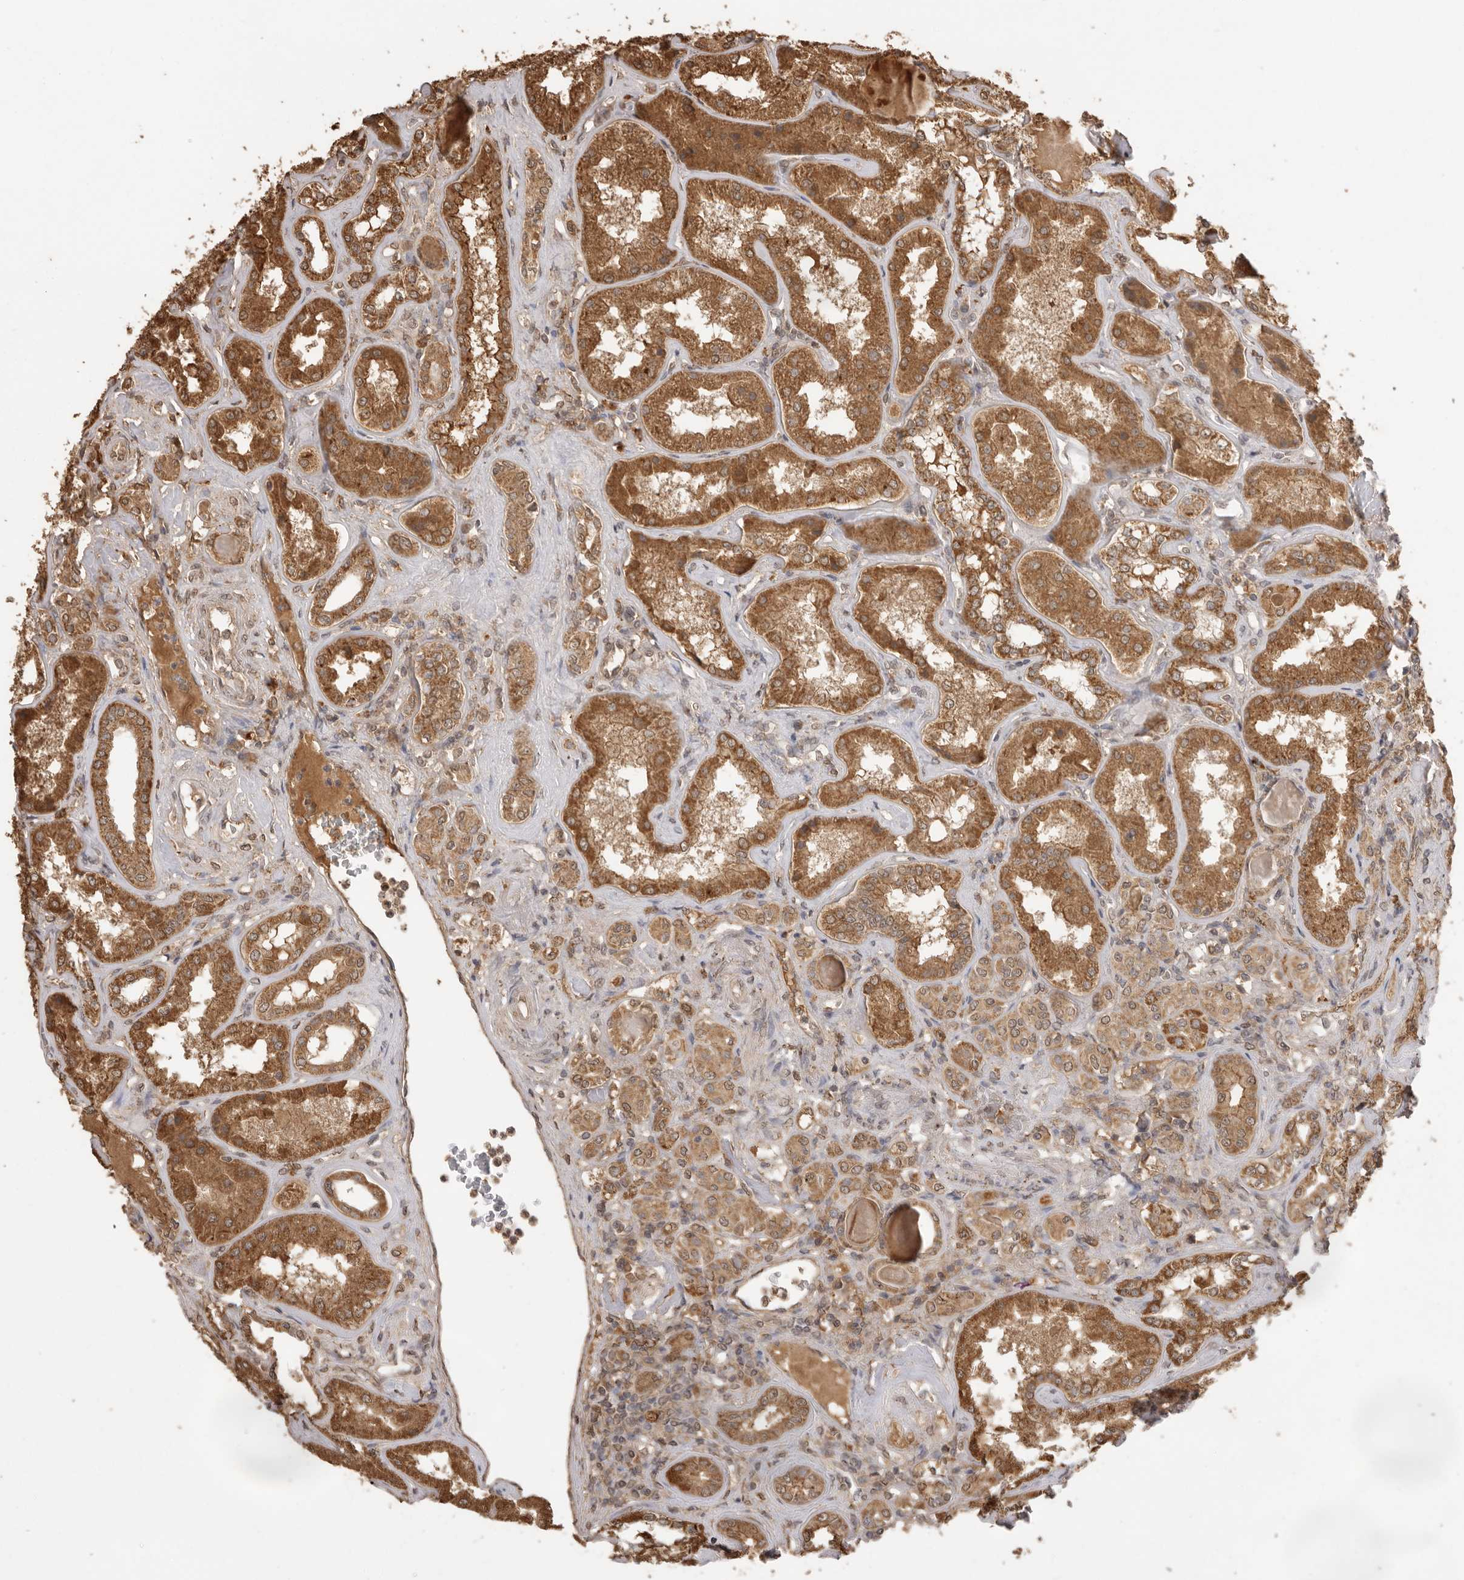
{"staining": {"intensity": "weak", "quantity": ">75%", "location": "cytoplasmic/membranous"}, "tissue": "kidney", "cell_type": "Cells in glomeruli", "image_type": "normal", "snomed": [{"axis": "morphology", "description": "Normal tissue, NOS"}, {"axis": "topography", "description": "Kidney"}], "caption": "This is a micrograph of immunohistochemistry staining of normal kidney, which shows weak expression in the cytoplasmic/membranous of cells in glomeruli.", "gene": "JAG2", "patient": {"sex": "female", "age": 56}}